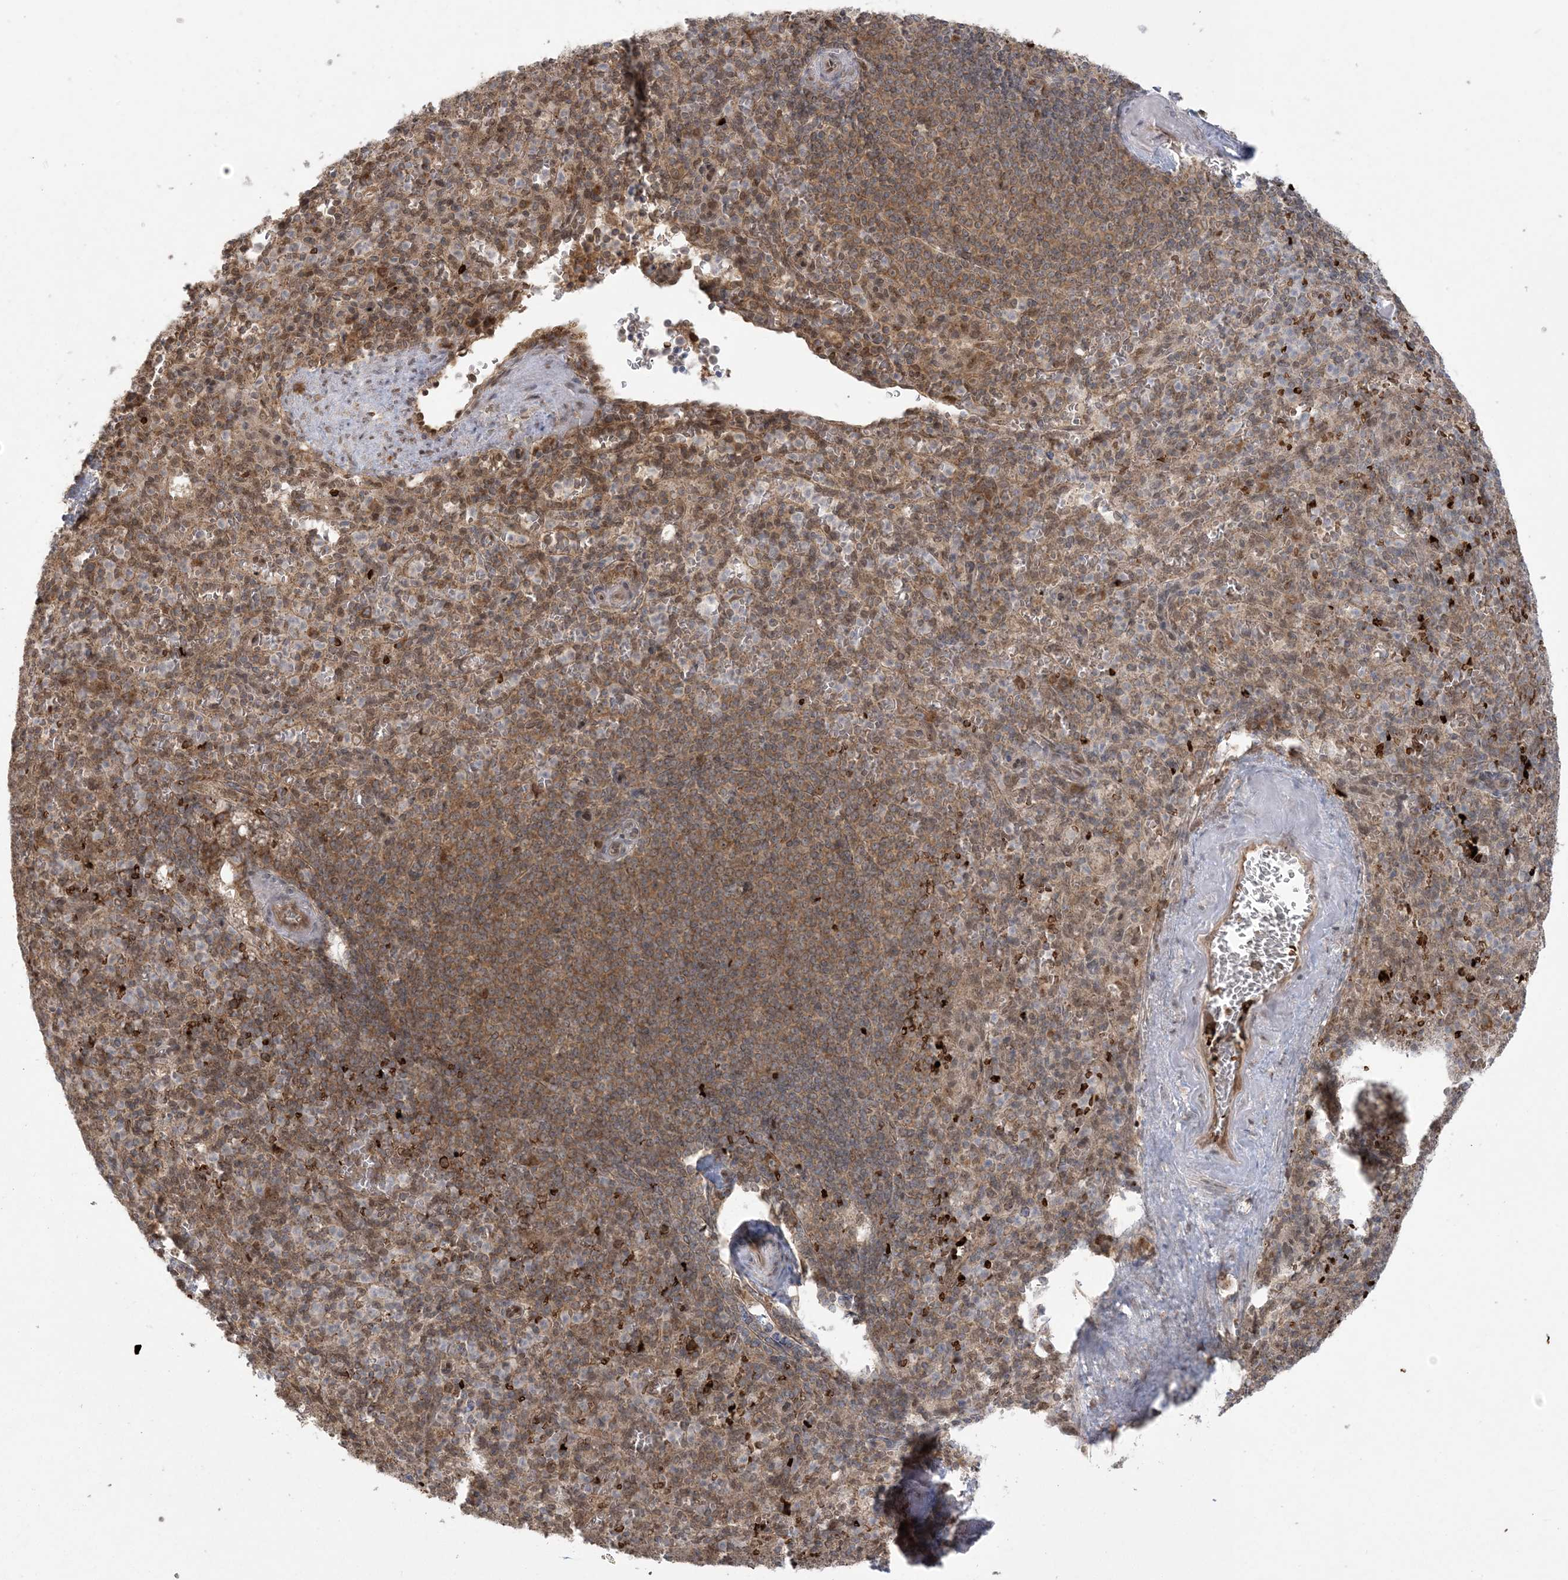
{"staining": {"intensity": "moderate", "quantity": "25%-75%", "location": "cytoplasmic/membranous"}, "tissue": "spleen", "cell_type": "Cells in red pulp", "image_type": "normal", "snomed": [{"axis": "morphology", "description": "Normal tissue, NOS"}, {"axis": "topography", "description": "Spleen"}], "caption": "Brown immunohistochemical staining in normal human spleen exhibits moderate cytoplasmic/membranous positivity in approximately 25%-75% of cells in red pulp.", "gene": "ABCF3", "patient": {"sex": "female", "age": 74}}